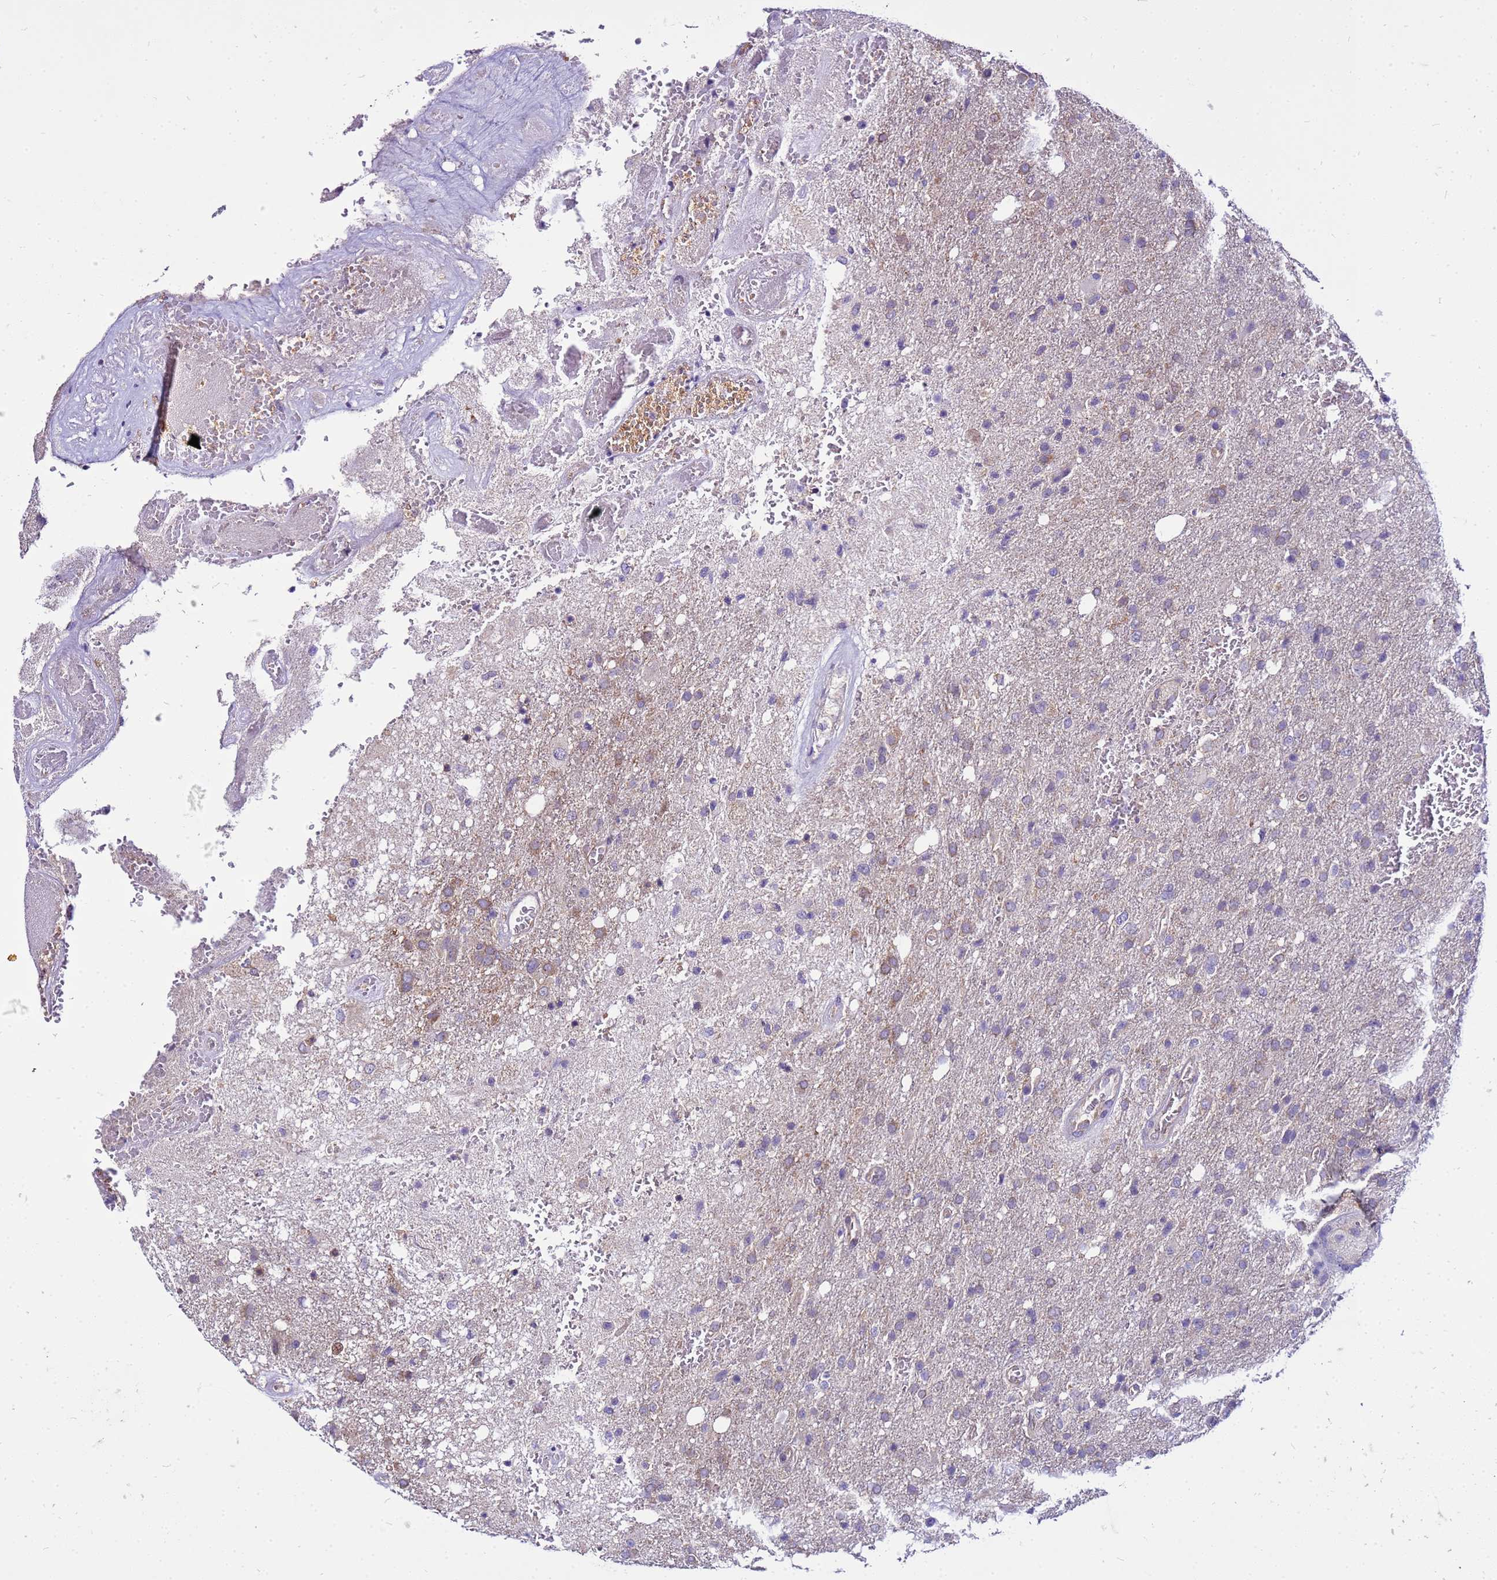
{"staining": {"intensity": "weak", "quantity": "<25%", "location": "cytoplasmic/membranous"}, "tissue": "glioma", "cell_type": "Tumor cells", "image_type": "cancer", "snomed": [{"axis": "morphology", "description": "Glioma, malignant, High grade"}, {"axis": "topography", "description": "Brain"}], "caption": "Tumor cells are negative for brown protein staining in glioma.", "gene": "PKD1", "patient": {"sex": "female", "age": 74}}